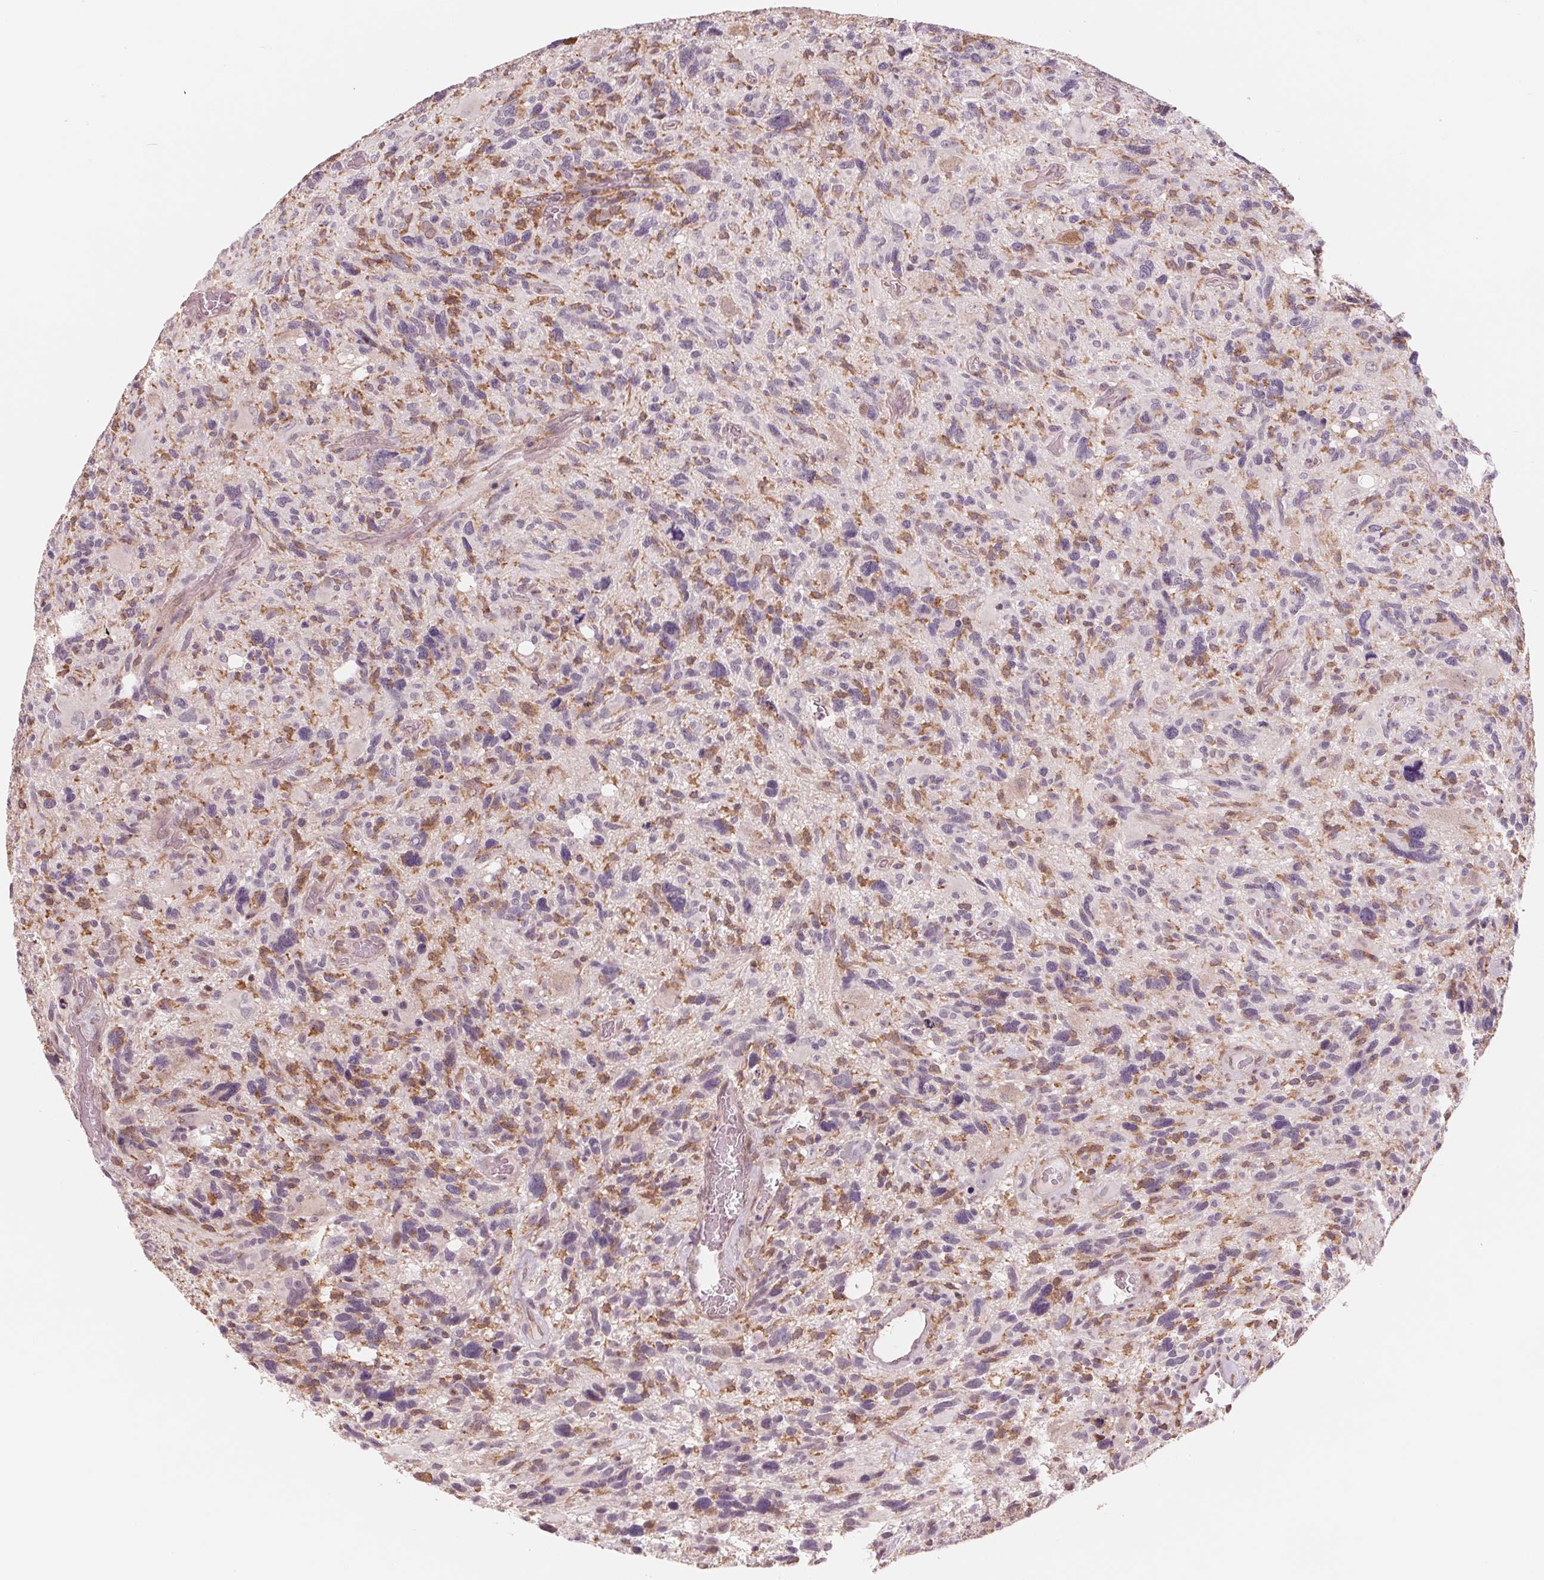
{"staining": {"intensity": "negative", "quantity": "none", "location": "none"}, "tissue": "glioma", "cell_type": "Tumor cells", "image_type": "cancer", "snomed": [{"axis": "morphology", "description": "Glioma, malignant, High grade"}, {"axis": "topography", "description": "Brain"}], "caption": "Glioma was stained to show a protein in brown. There is no significant staining in tumor cells. The staining is performed using DAB brown chromogen with nuclei counter-stained in using hematoxylin.", "gene": "IL9R", "patient": {"sex": "male", "age": 49}}